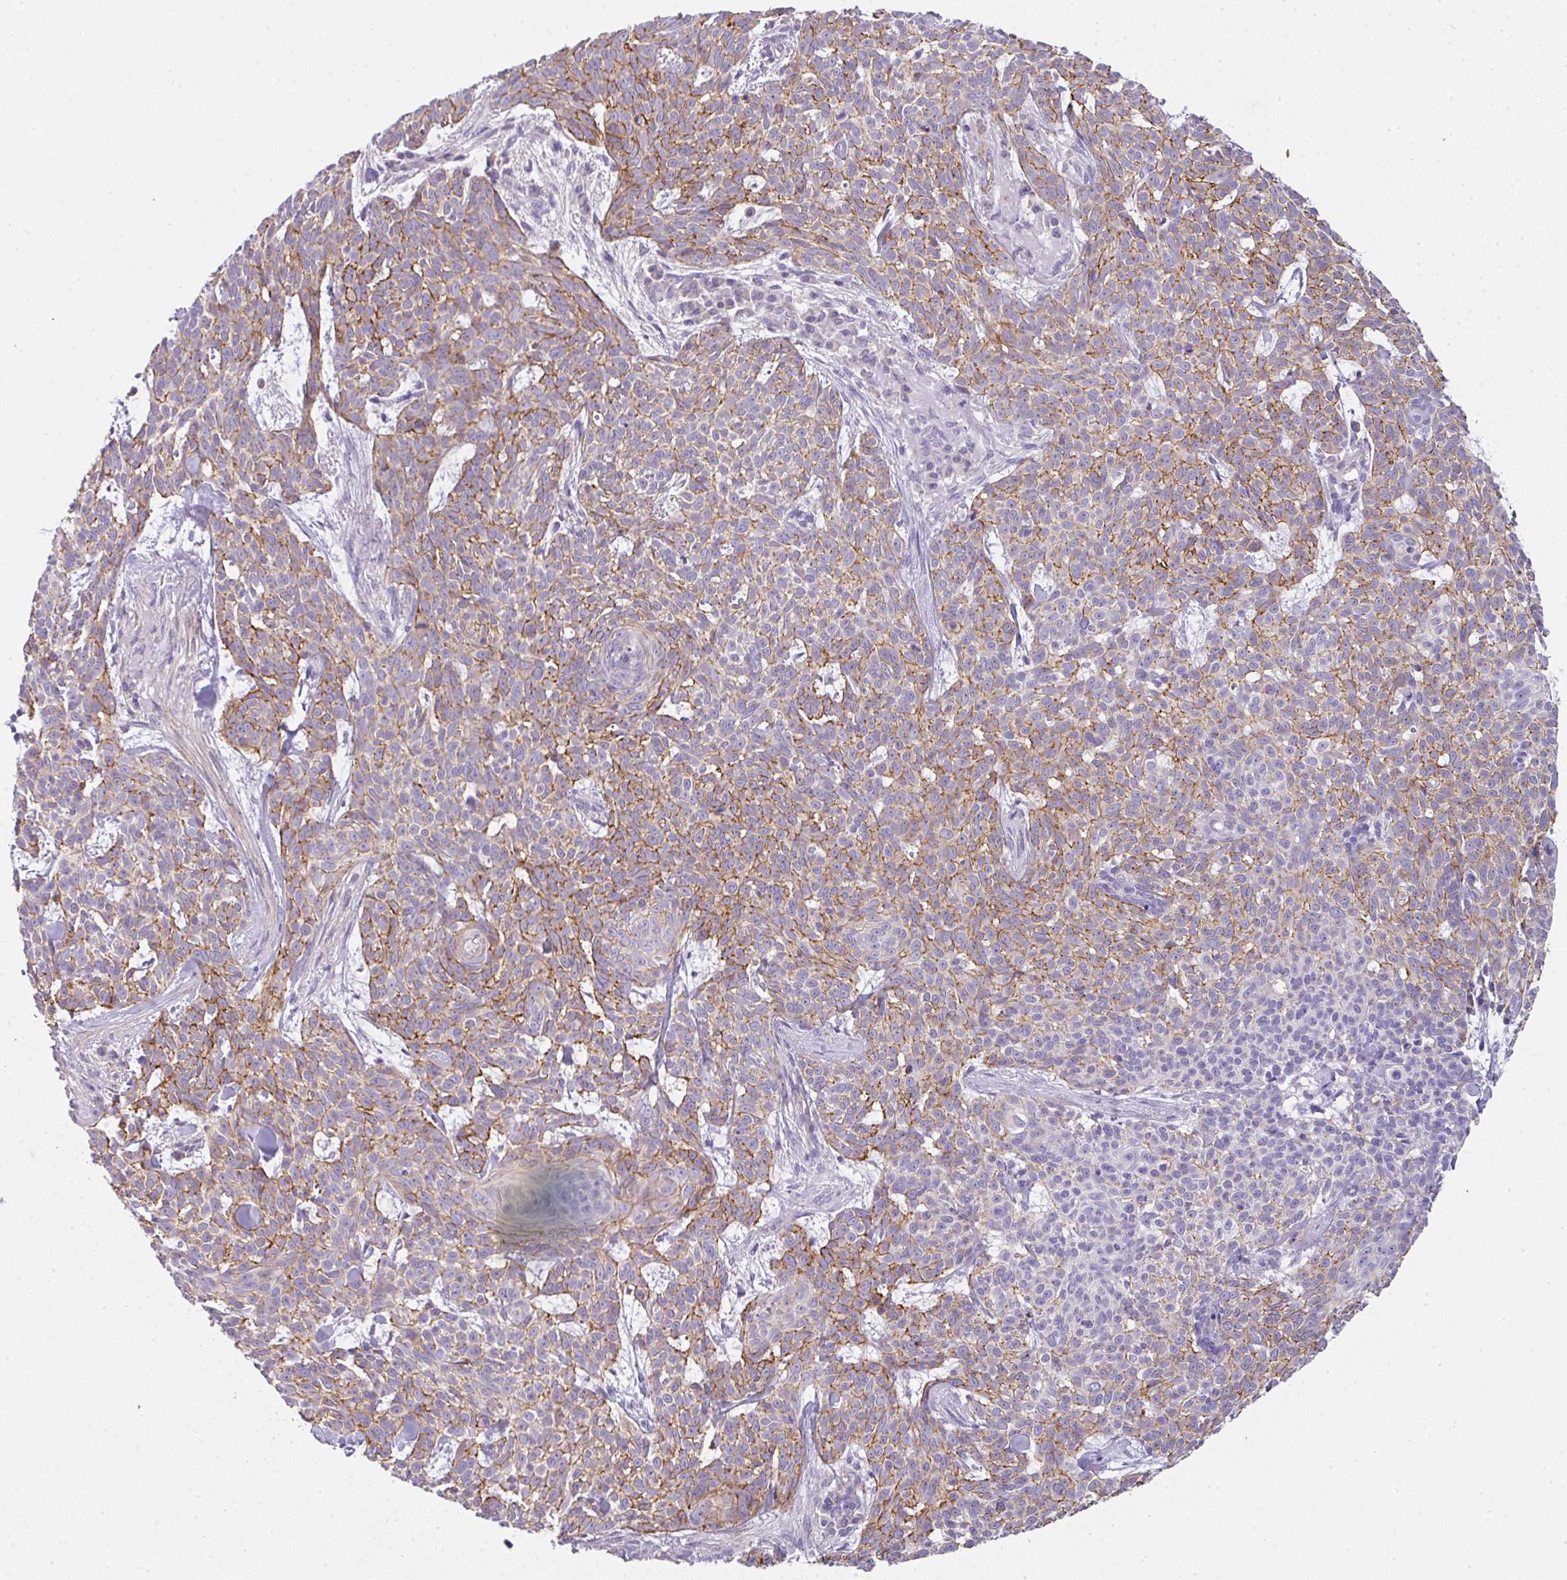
{"staining": {"intensity": "moderate", "quantity": ">75%", "location": "cytoplasmic/membranous"}, "tissue": "skin cancer", "cell_type": "Tumor cells", "image_type": "cancer", "snomed": [{"axis": "morphology", "description": "Basal cell carcinoma"}, {"axis": "topography", "description": "Skin"}], "caption": "The image displays a brown stain indicating the presence of a protein in the cytoplasmic/membranous of tumor cells in basal cell carcinoma (skin). (DAB IHC with brightfield microscopy, high magnification).", "gene": "LPAR4", "patient": {"sex": "female", "age": 93}}